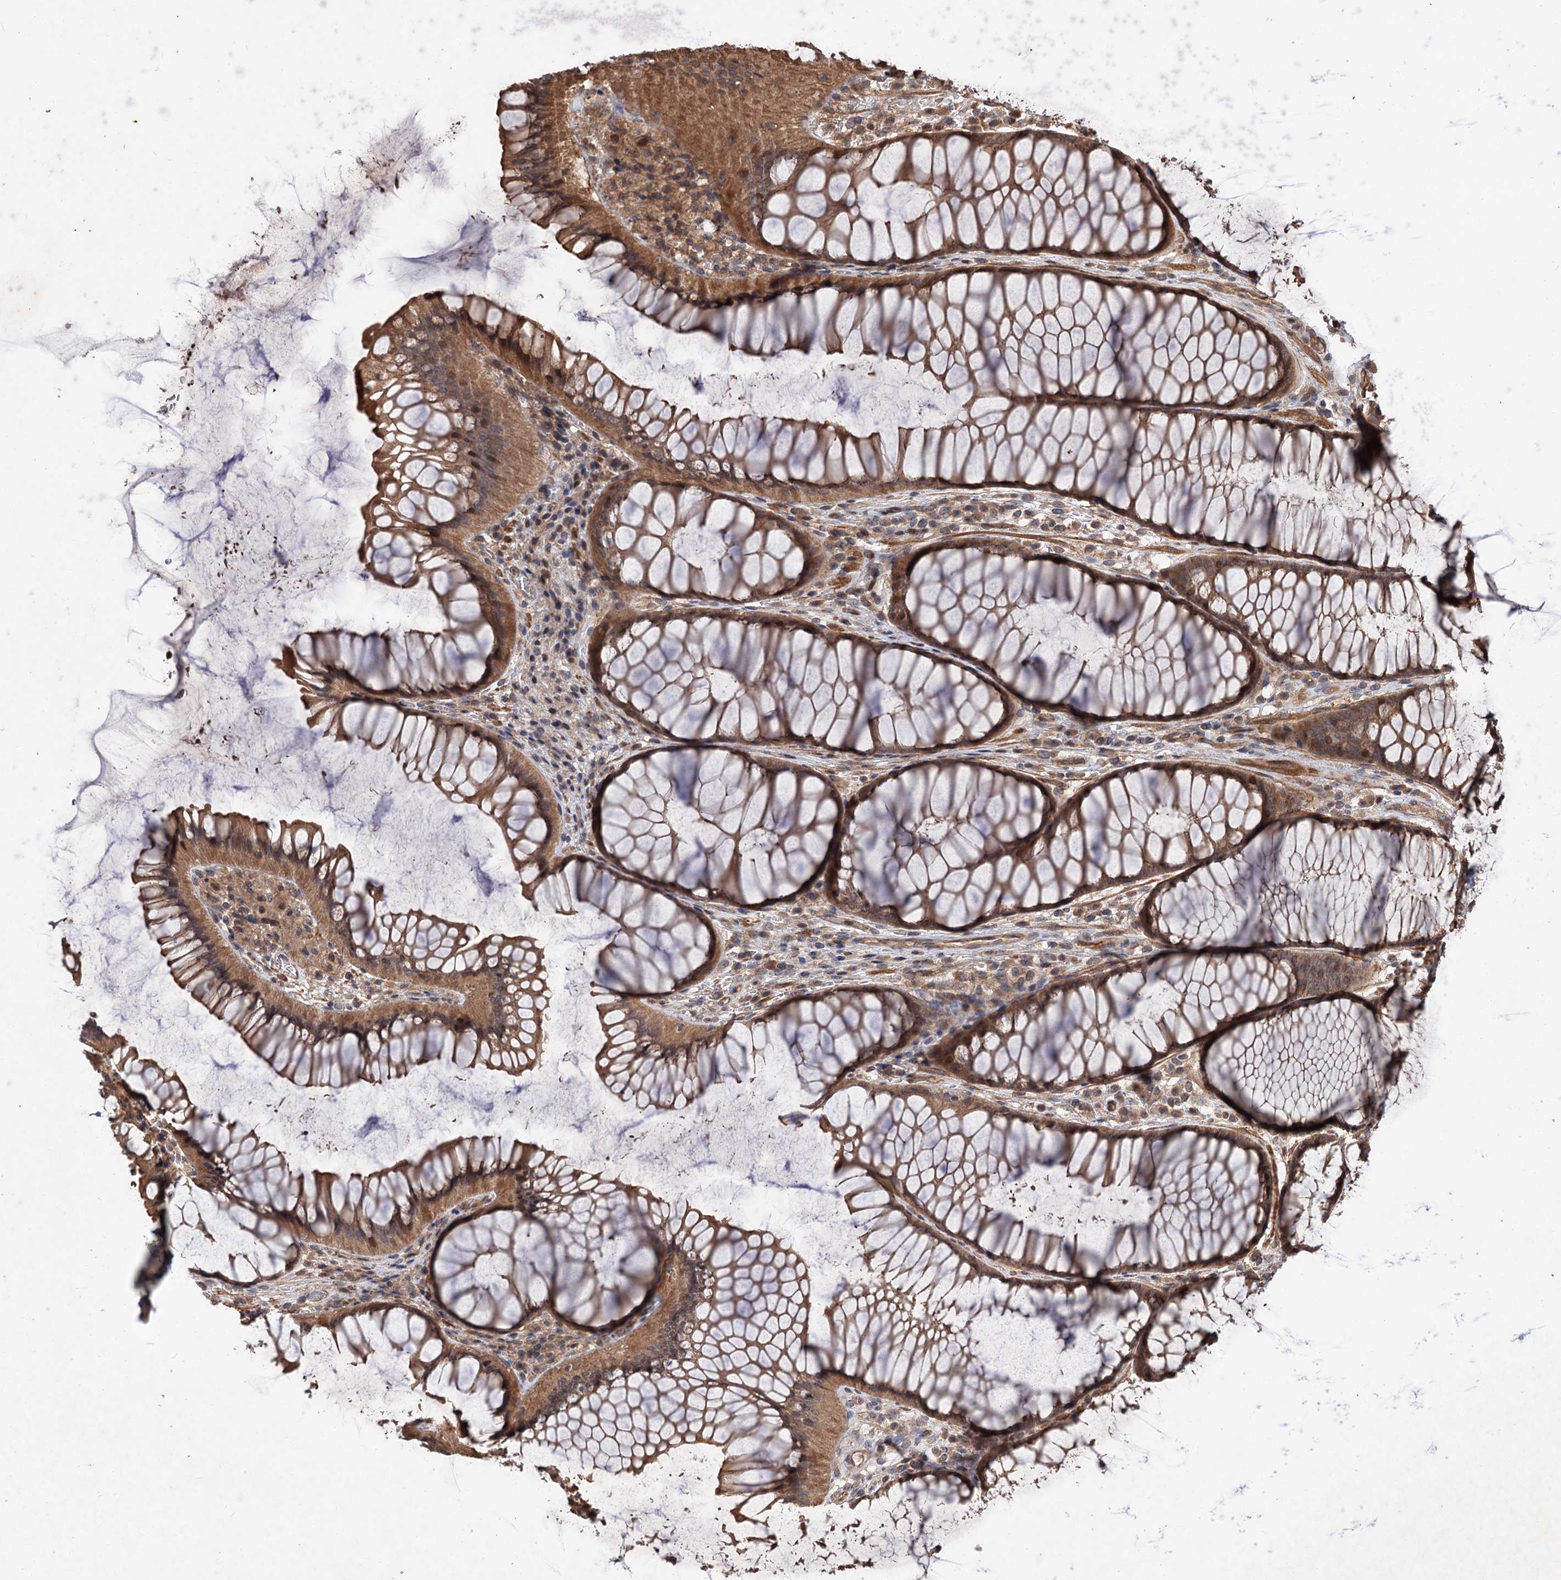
{"staining": {"intensity": "strong", "quantity": ">75%", "location": "cytoplasmic/membranous"}, "tissue": "colon", "cell_type": "Endothelial cells", "image_type": "normal", "snomed": [{"axis": "morphology", "description": "Normal tissue, NOS"}, {"axis": "topography", "description": "Colon"}], "caption": "Normal colon shows strong cytoplasmic/membranous staining in approximately >75% of endothelial cells, visualized by immunohistochemistry. (DAB (3,3'-diaminobenzidine) IHC with brightfield microscopy, high magnification).", "gene": "ADK", "patient": {"sex": "female", "age": 82}}